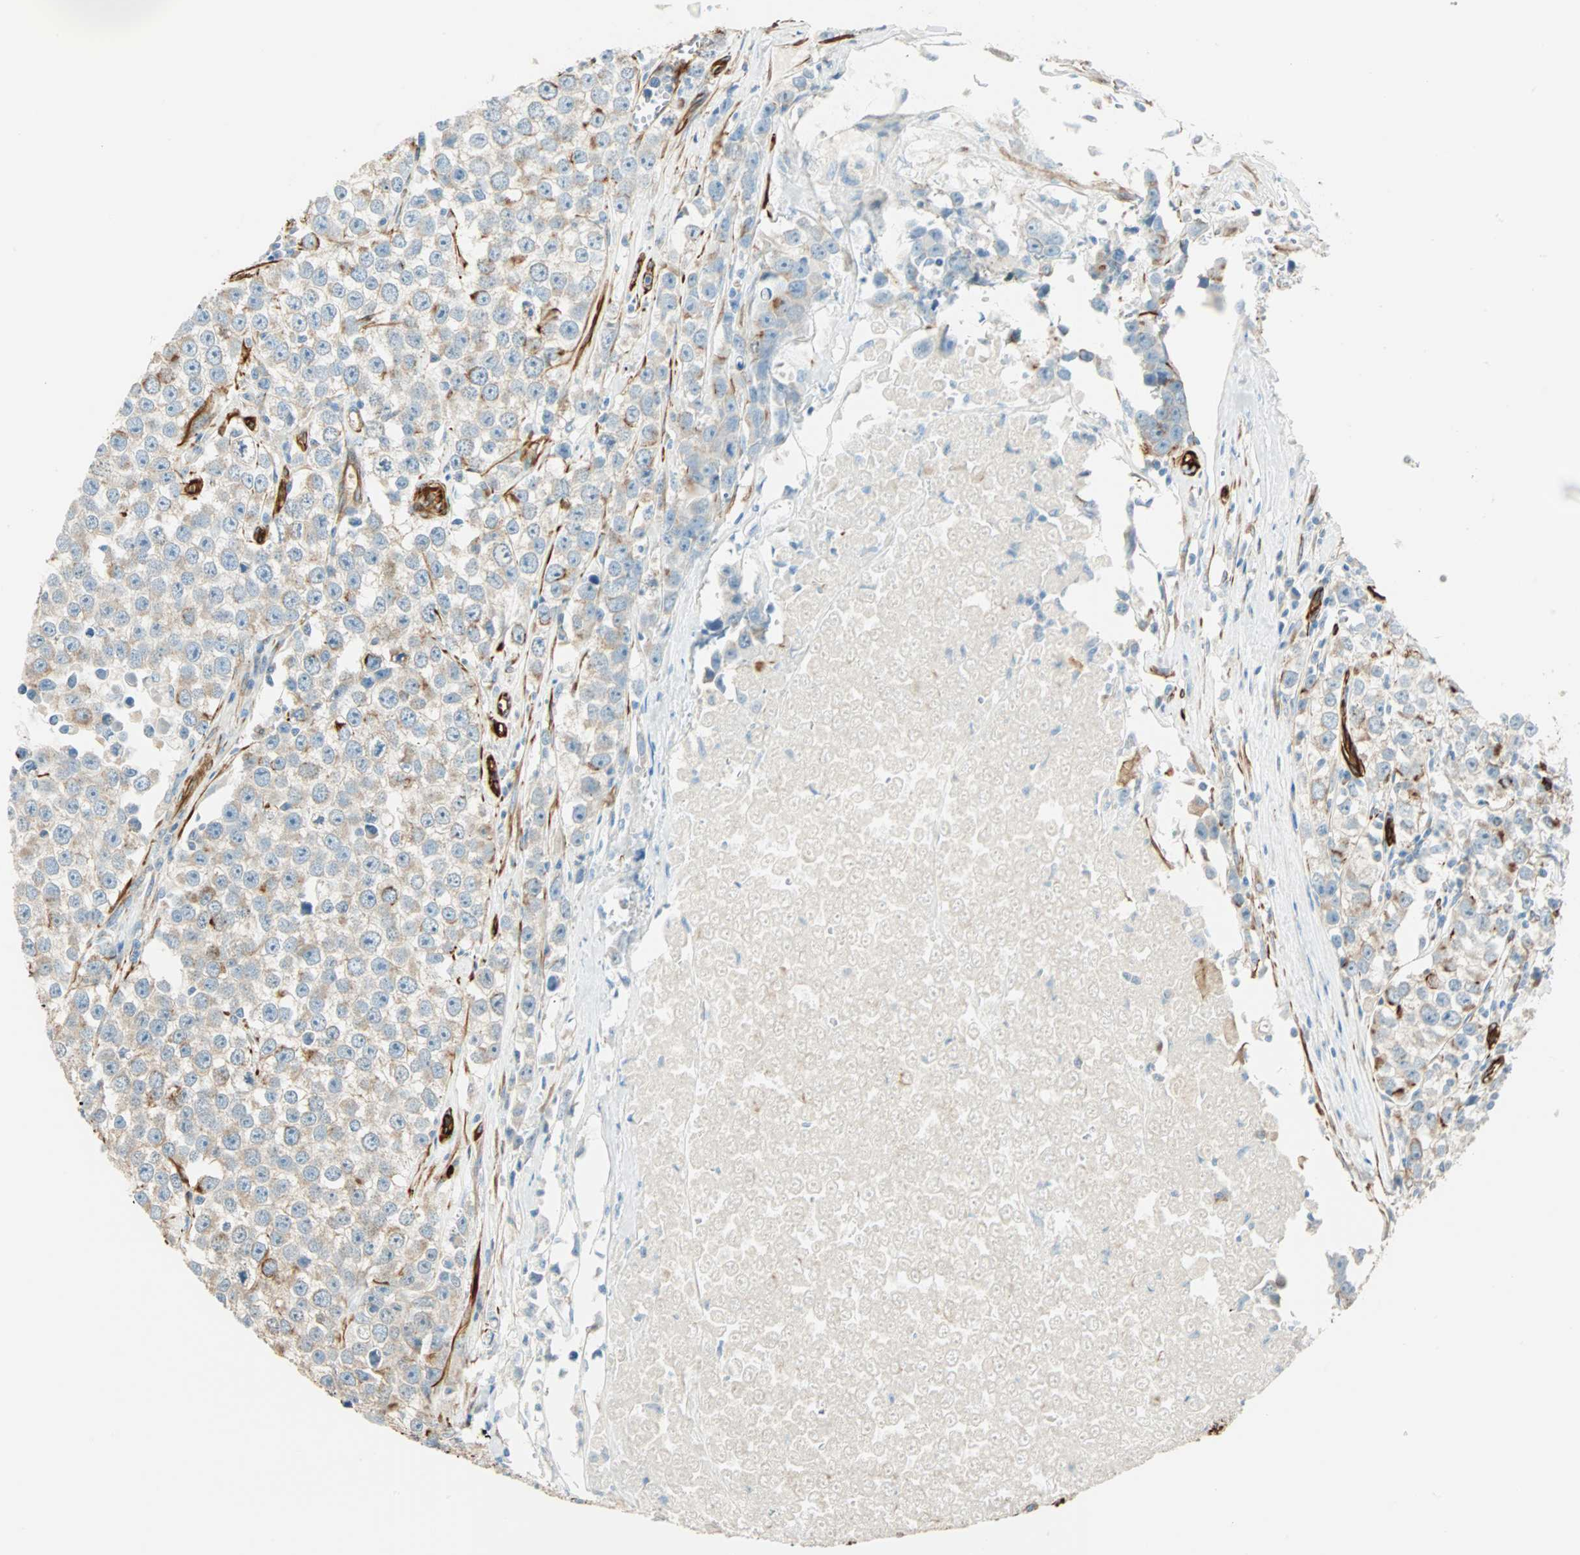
{"staining": {"intensity": "weak", "quantity": "25%-75%", "location": "cytoplasmic/membranous"}, "tissue": "testis cancer", "cell_type": "Tumor cells", "image_type": "cancer", "snomed": [{"axis": "morphology", "description": "Seminoma, NOS"}, {"axis": "morphology", "description": "Carcinoma, Embryonal, NOS"}, {"axis": "topography", "description": "Testis"}], "caption": "Protein expression analysis of embryonal carcinoma (testis) reveals weak cytoplasmic/membranous expression in about 25%-75% of tumor cells. (Stains: DAB (3,3'-diaminobenzidine) in brown, nuclei in blue, Microscopy: brightfield microscopy at high magnification).", "gene": "NES", "patient": {"sex": "male", "age": 52}}